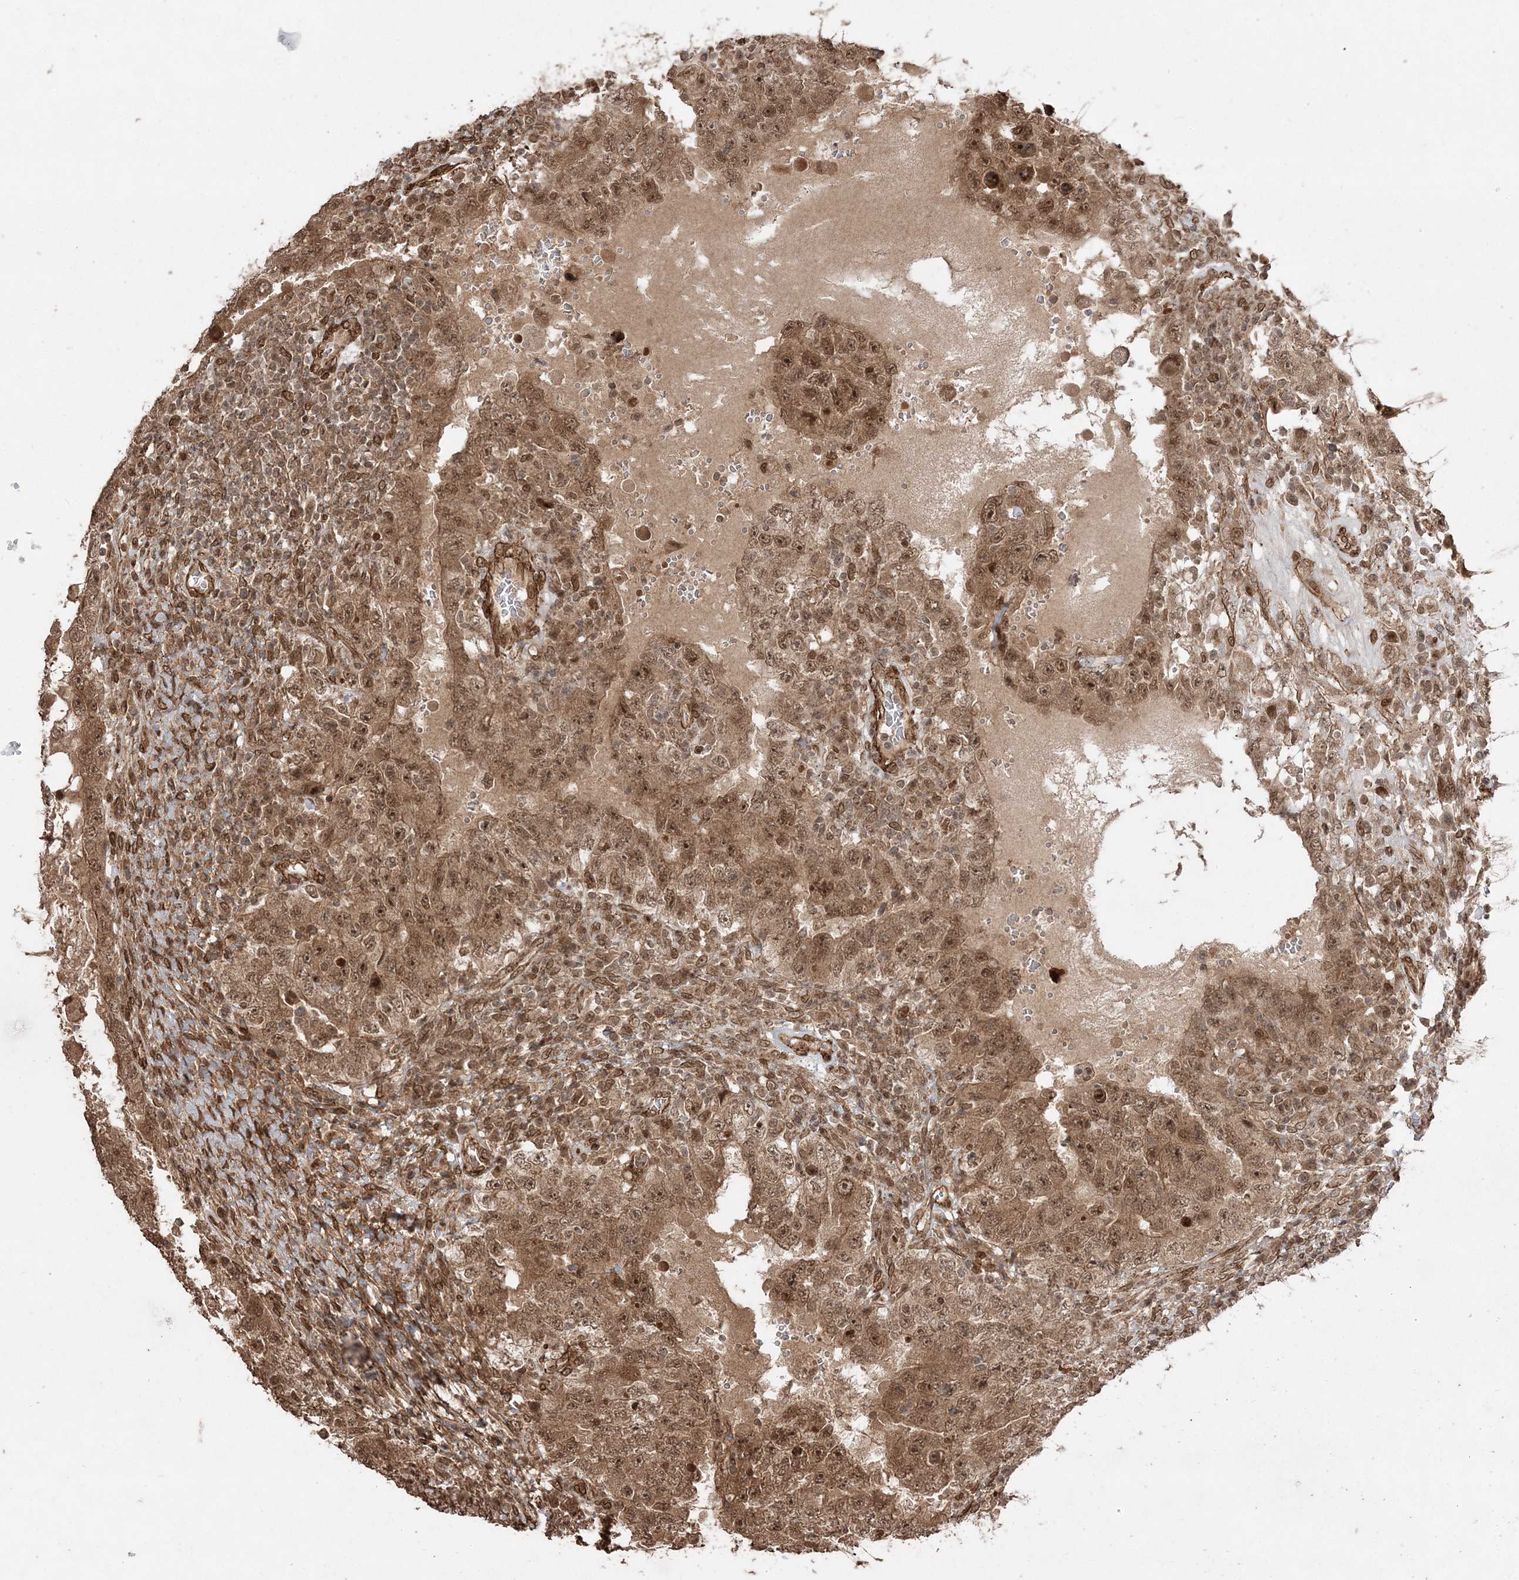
{"staining": {"intensity": "moderate", "quantity": ">75%", "location": "cytoplasmic/membranous,nuclear"}, "tissue": "testis cancer", "cell_type": "Tumor cells", "image_type": "cancer", "snomed": [{"axis": "morphology", "description": "Carcinoma, Embryonal, NOS"}, {"axis": "topography", "description": "Testis"}], "caption": "IHC image of neoplastic tissue: human testis cancer (embryonal carcinoma) stained using immunohistochemistry (IHC) demonstrates medium levels of moderate protein expression localized specifically in the cytoplasmic/membranous and nuclear of tumor cells, appearing as a cytoplasmic/membranous and nuclear brown color.", "gene": "ETAA1", "patient": {"sex": "male", "age": 26}}